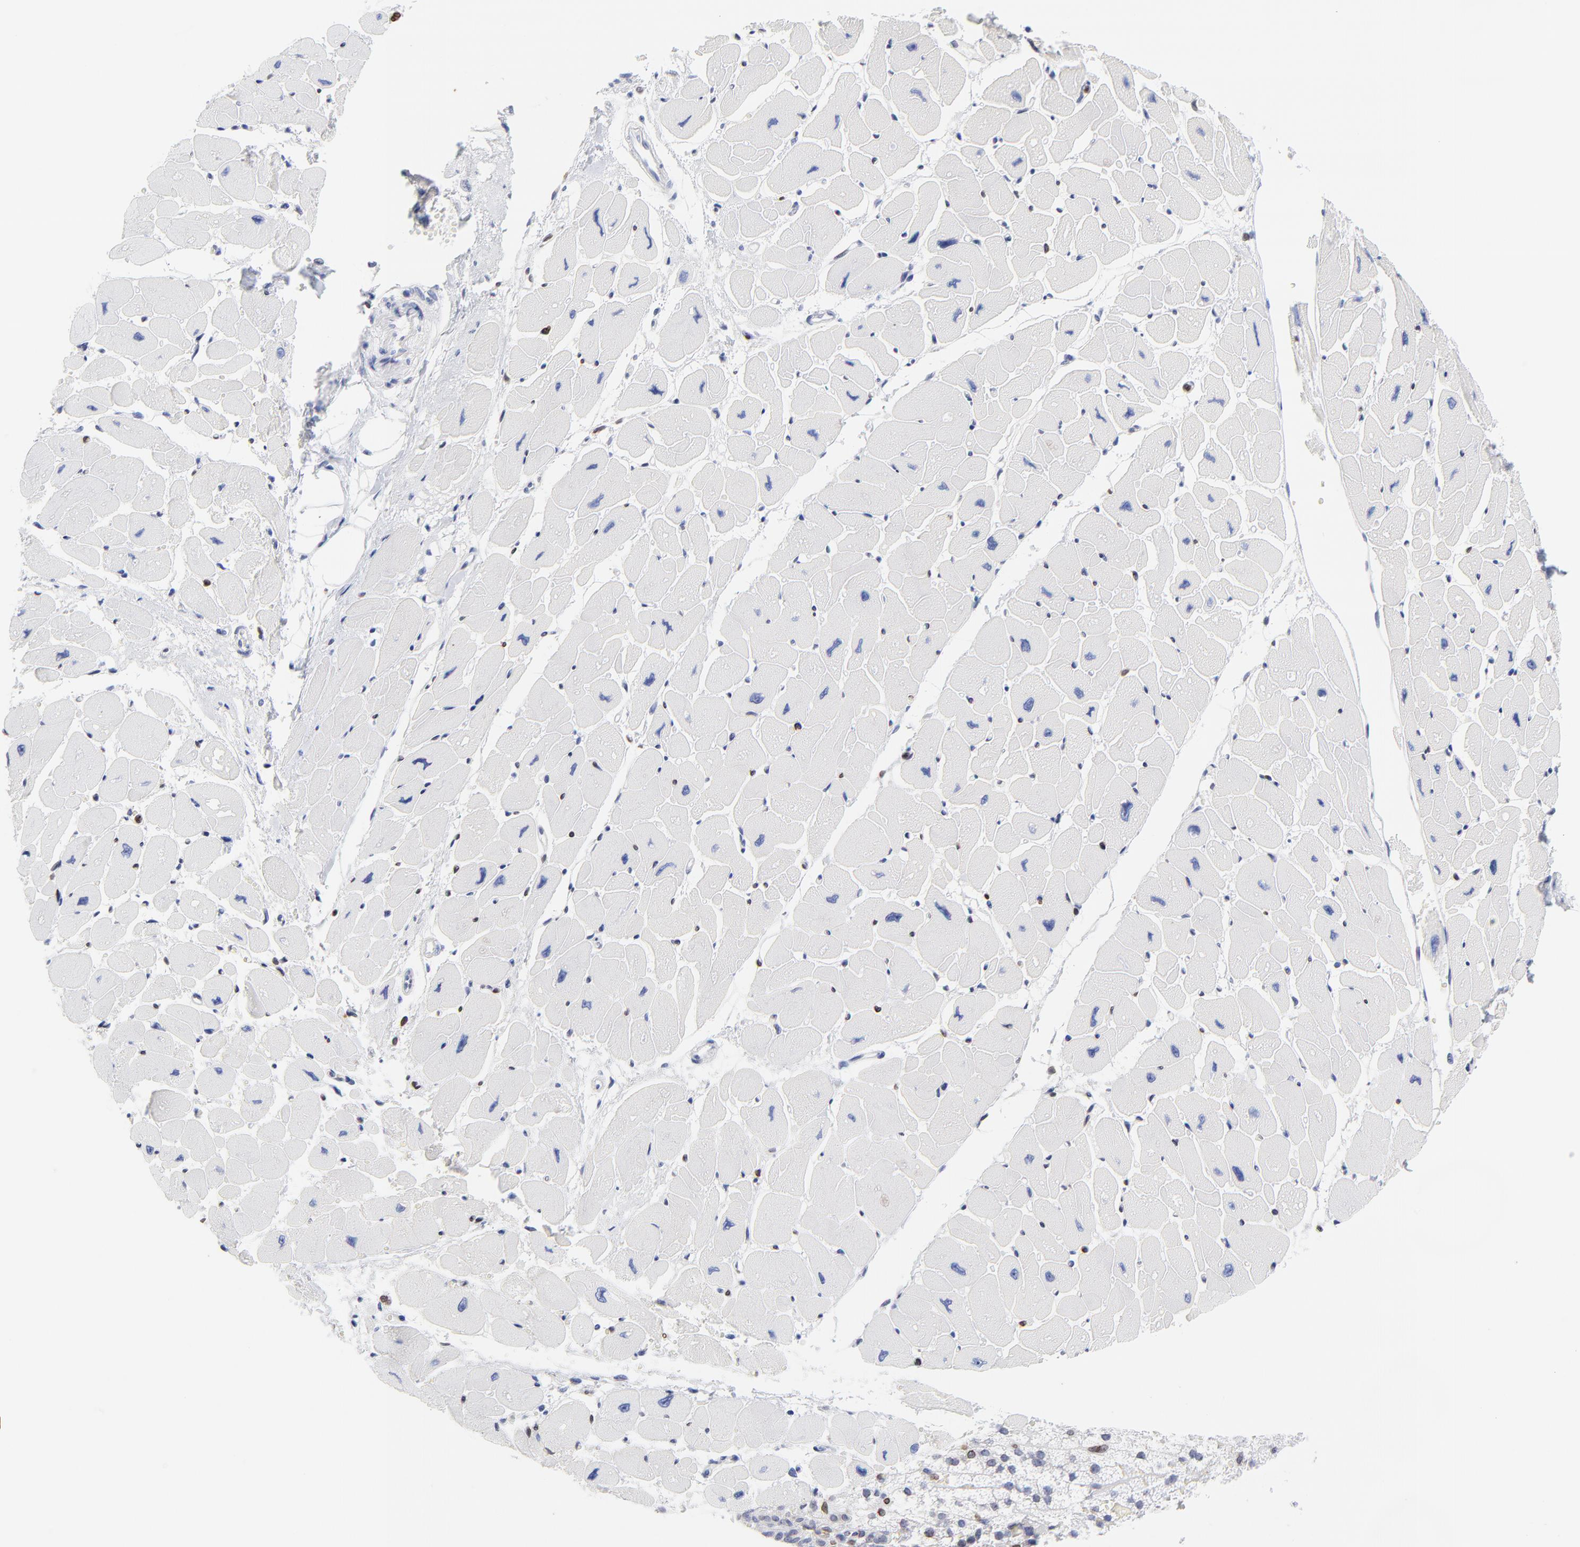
{"staining": {"intensity": "negative", "quantity": "none", "location": "none"}, "tissue": "heart muscle", "cell_type": "Cardiomyocytes", "image_type": "normal", "snomed": [{"axis": "morphology", "description": "Normal tissue, NOS"}, {"axis": "topography", "description": "Heart"}], "caption": "The immunohistochemistry (IHC) histopathology image has no significant expression in cardiomyocytes of heart muscle.", "gene": "THAP7", "patient": {"sex": "female", "age": 54}}